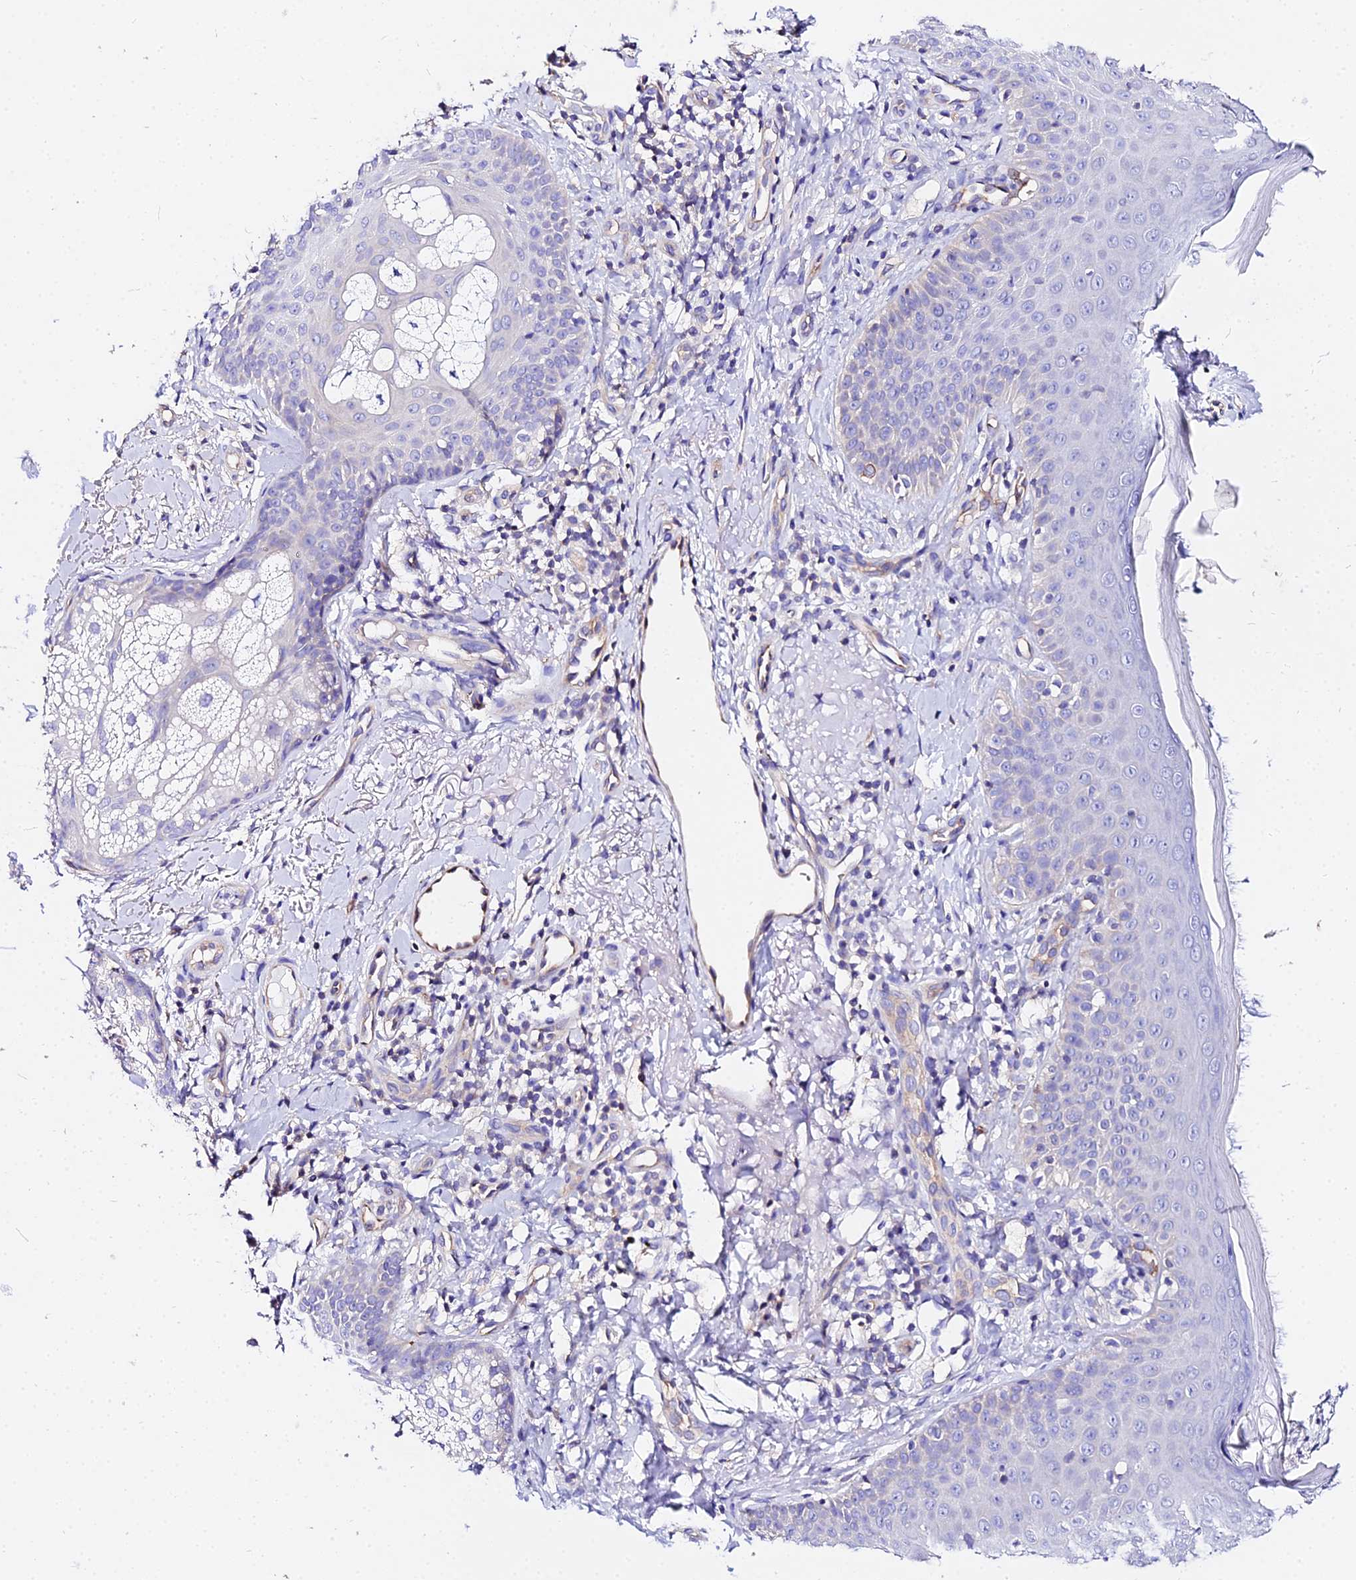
{"staining": {"intensity": "negative", "quantity": "none", "location": "none"}, "tissue": "skin", "cell_type": "Fibroblasts", "image_type": "normal", "snomed": [{"axis": "morphology", "description": "Normal tissue, NOS"}, {"axis": "topography", "description": "Skin"}], "caption": "High magnification brightfield microscopy of benign skin stained with DAB (brown) and counterstained with hematoxylin (blue): fibroblasts show no significant positivity. Nuclei are stained in blue.", "gene": "DAW1", "patient": {"sex": "male", "age": 57}}